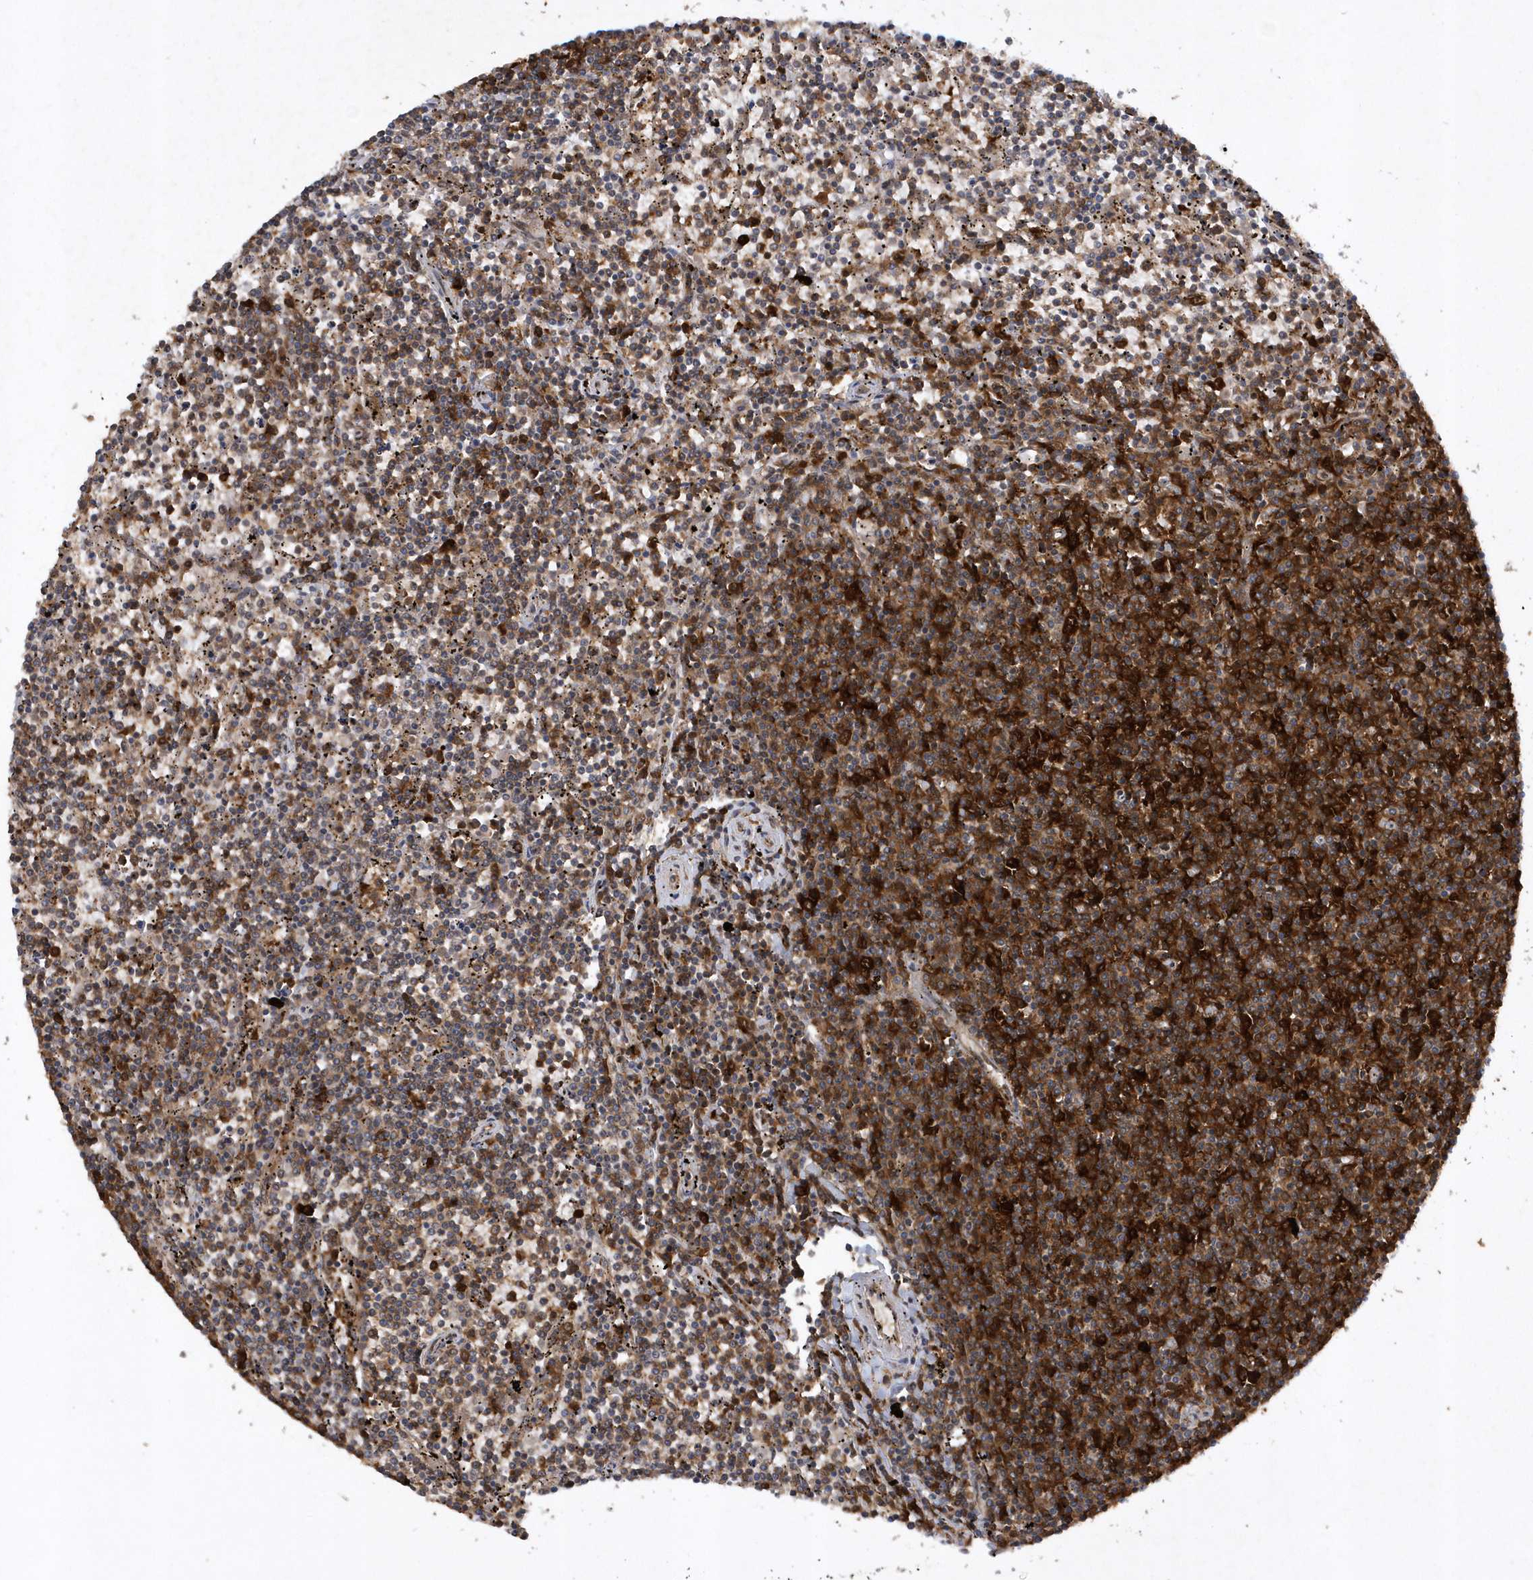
{"staining": {"intensity": "strong", "quantity": "25%-75%", "location": "cytoplasmic/membranous"}, "tissue": "lymphoma", "cell_type": "Tumor cells", "image_type": "cancer", "snomed": [{"axis": "morphology", "description": "Malignant lymphoma, non-Hodgkin's type, Low grade"}, {"axis": "topography", "description": "Spleen"}], "caption": "Brown immunohistochemical staining in human malignant lymphoma, non-Hodgkin's type (low-grade) reveals strong cytoplasmic/membranous positivity in approximately 25%-75% of tumor cells.", "gene": "PAICS", "patient": {"sex": "female", "age": 50}}